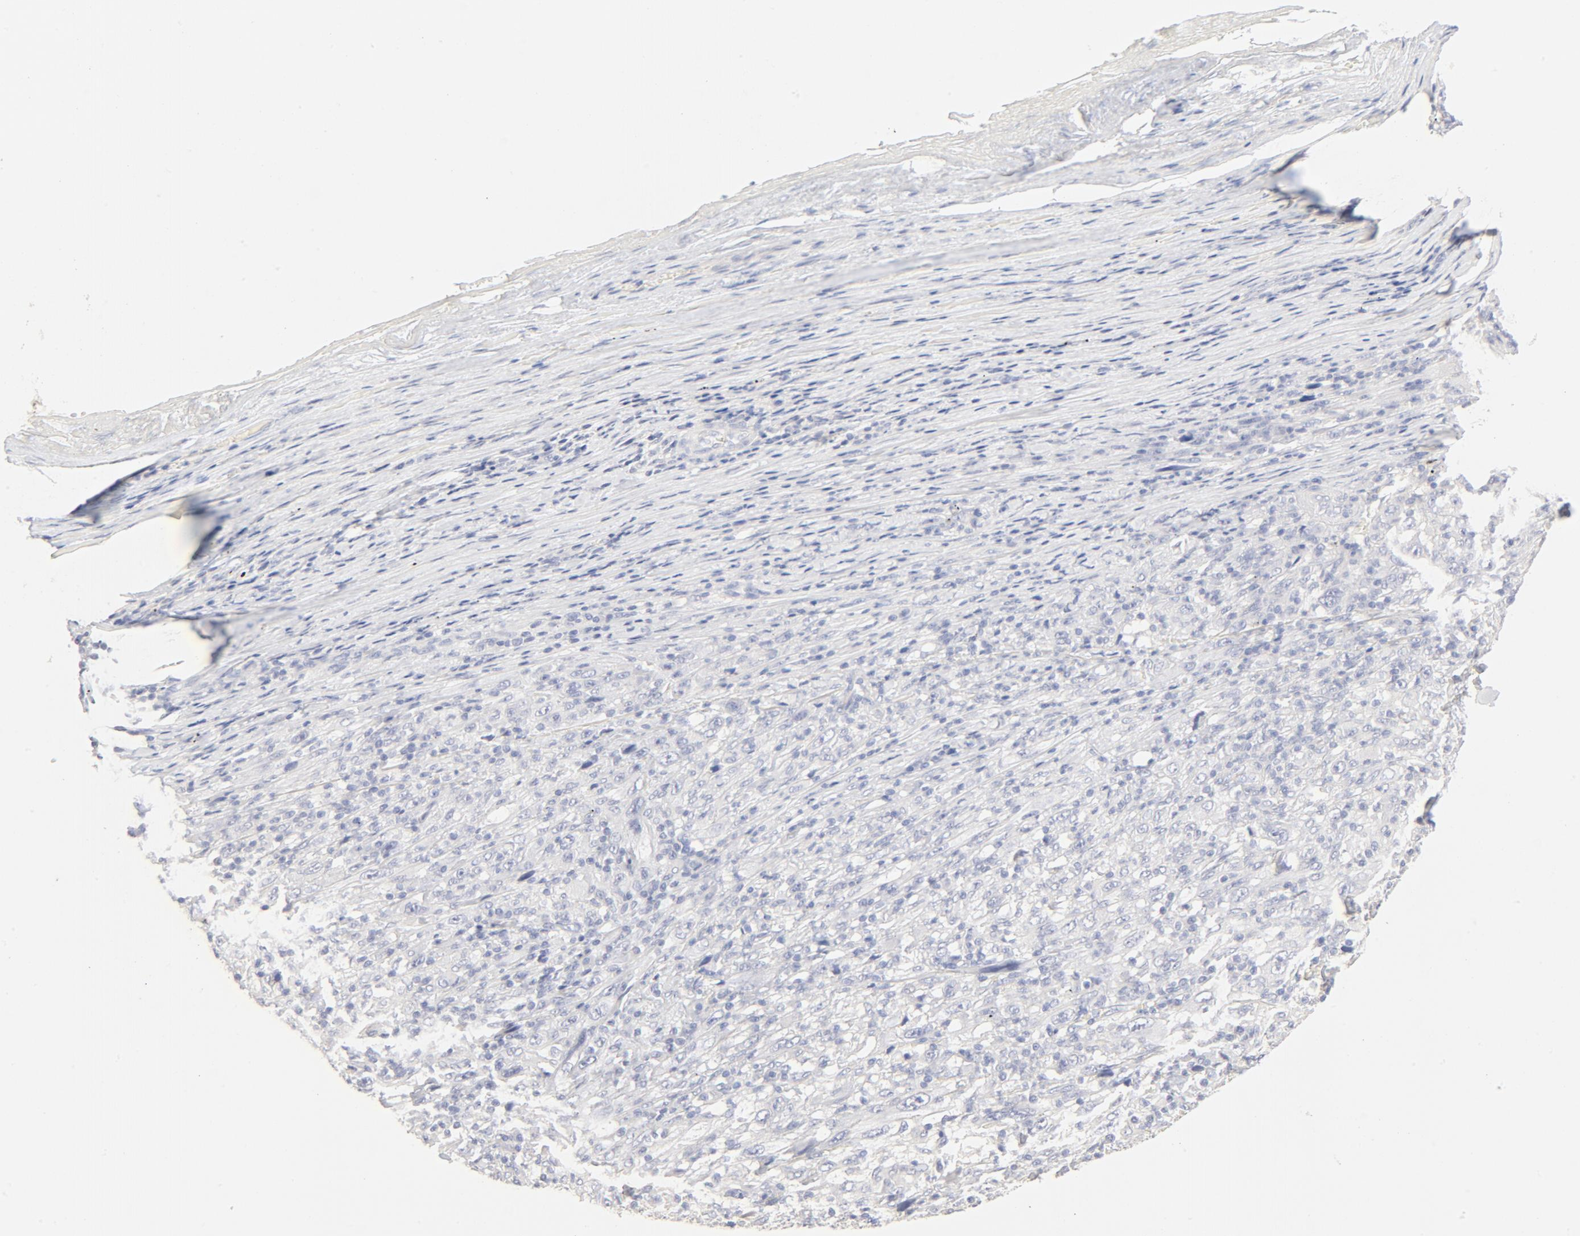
{"staining": {"intensity": "negative", "quantity": "none", "location": "none"}, "tissue": "melanoma", "cell_type": "Tumor cells", "image_type": "cancer", "snomed": [{"axis": "morphology", "description": "Malignant melanoma, Metastatic site"}, {"axis": "topography", "description": "Skin"}], "caption": "DAB immunohistochemical staining of malignant melanoma (metastatic site) reveals no significant staining in tumor cells.", "gene": "FCGBP", "patient": {"sex": "female", "age": 56}}